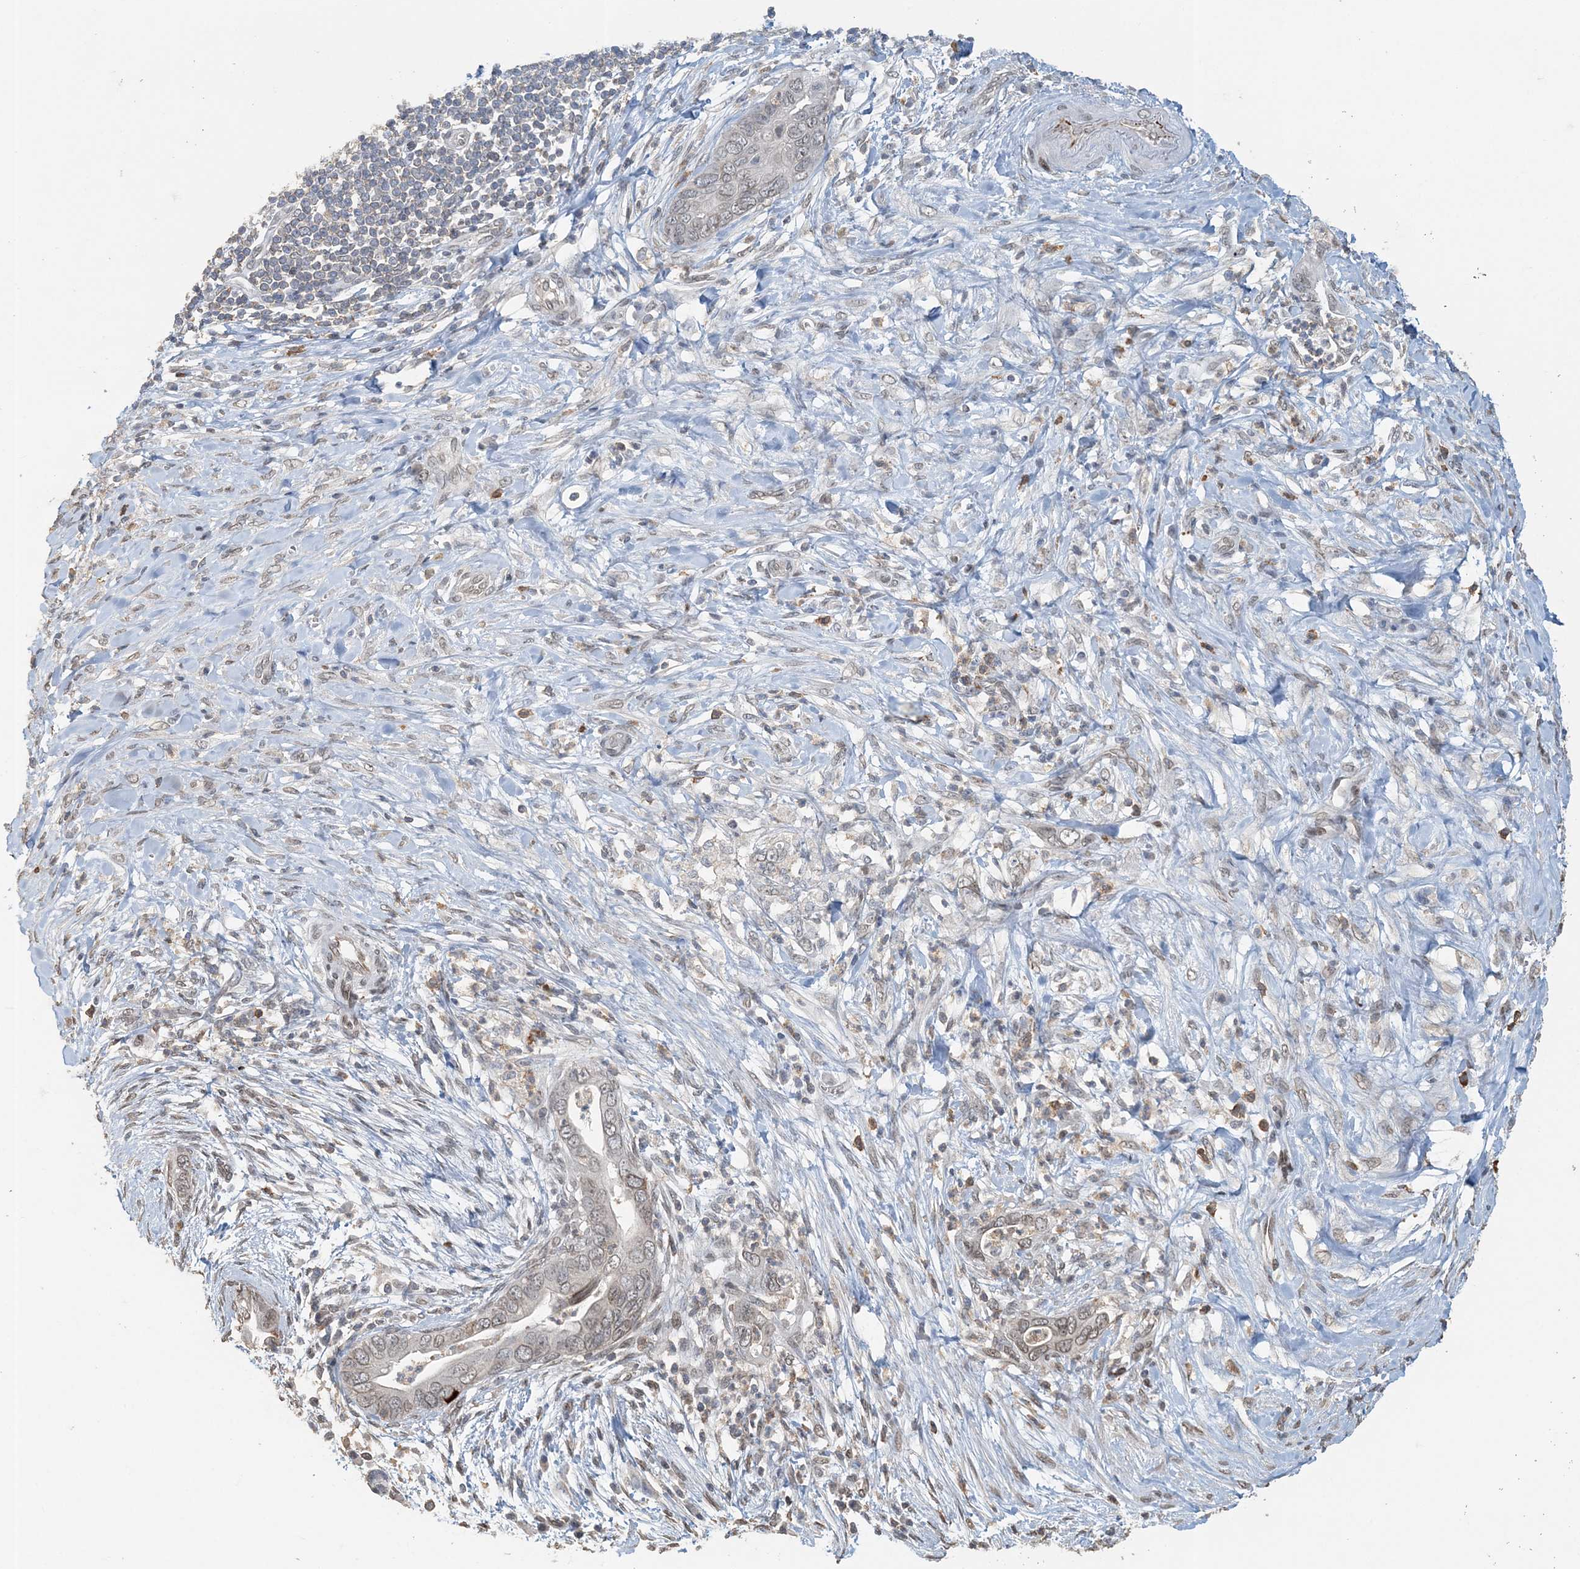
{"staining": {"intensity": "weak", "quantity": "25%-75%", "location": "cytoplasmic/membranous,nuclear"}, "tissue": "pancreatic cancer", "cell_type": "Tumor cells", "image_type": "cancer", "snomed": [{"axis": "morphology", "description": "Adenocarcinoma, NOS"}, {"axis": "topography", "description": "Pancreas"}], "caption": "Immunohistochemistry (IHC) of human pancreatic cancer (adenocarcinoma) reveals low levels of weak cytoplasmic/membranous and nuclear expression in approximately 25%-75% of tumor cells.", "gene": "FAM110A", "patient": {"sex": "male", "age": 75}}